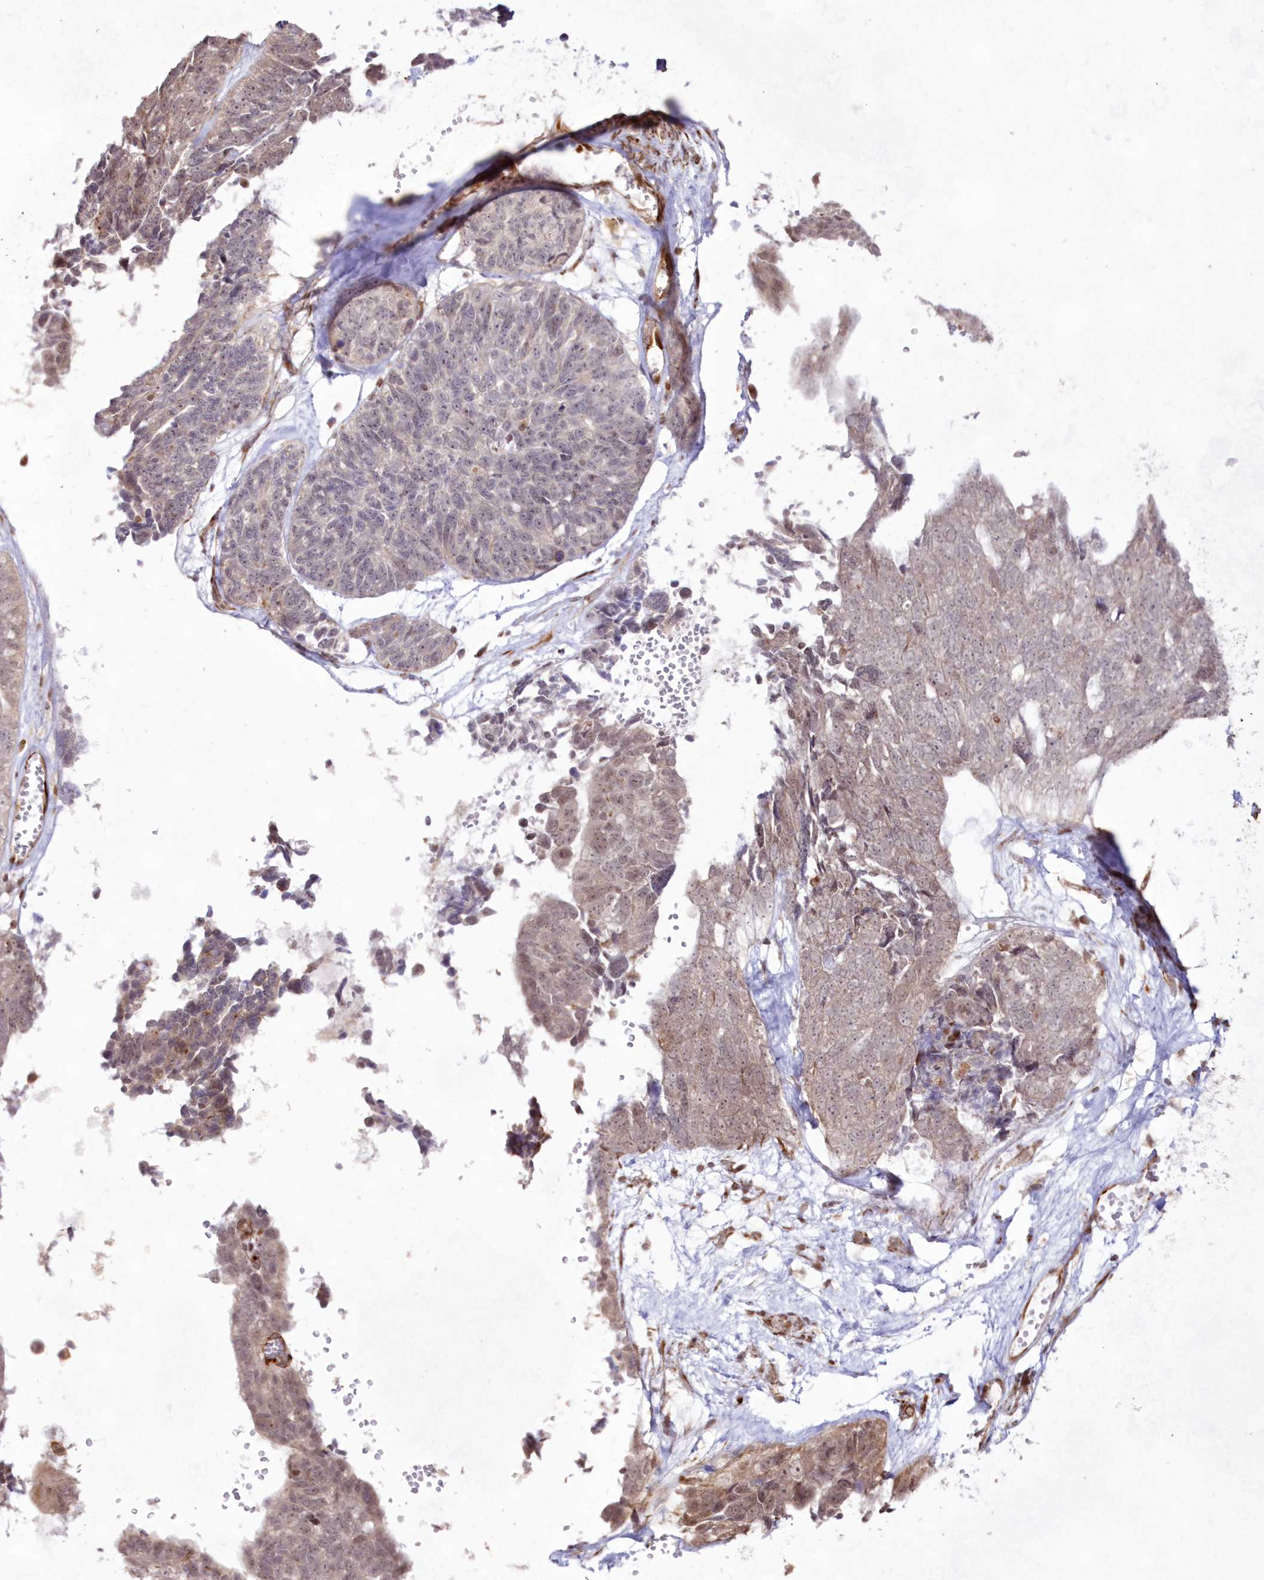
{"staining": {"intensity": "weak", "quantity": "<25%", "location": "cytoplasmic/membranous,nuclear"}, "tissue": "ovarian cancer", "cell_type": "Tumor cells", "image_type": "cancer", "snomed": [{"axis": "morphology", "description": "Cystadenocarcinoma, serous, NOS"}, {"axis": "topography", "description": "Ovary"}], "caption": "Tumor cells show no significant protein positivity in serous cystadenocarcinoma (ovarian). (DAB immunohistochemistry, high magnification).", "gene": "SNIP1", "patient": {"sex": "female", "age": 79}}